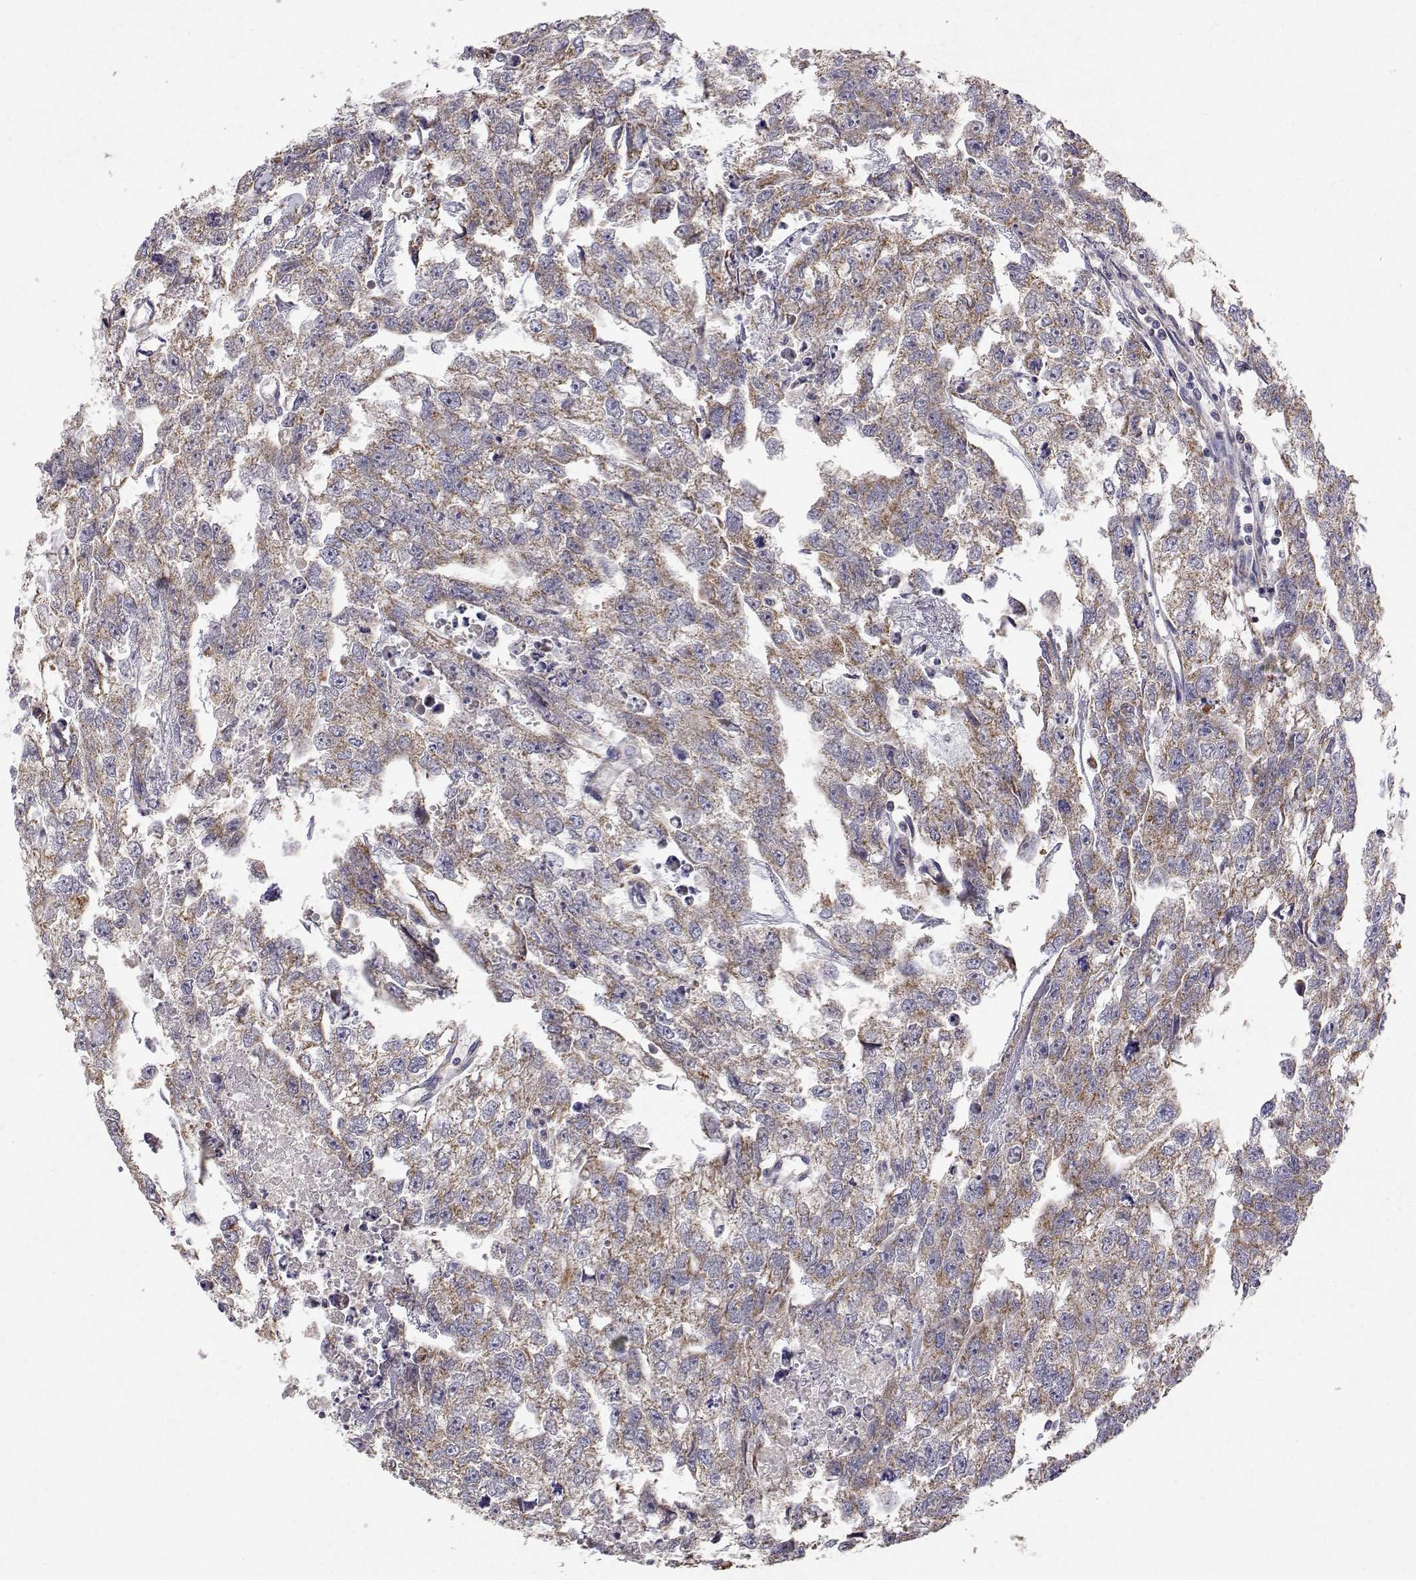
{"staining": {"intensity": "weak", "quantity": "25%-75%", "location": "cytoplasmic/membranous"}, "tissue": "testis cancer", "cell_type": "Tumor cells", "image_type": "cancer", "snomed": [{"axis": "morphology", "description": "Carcinoma, Embryonal, NOS"}, {"axis": "morphology", "description": "Teratoma, malignant, NOS"}, {"axis": "topography", "description": "Testis"}], "caption": "Teratoma (malignant) (testis) tissue shows weak cytoplasmic/membranous staining in about 25%-75% of tumor cells", "gene": "MRPL3", "patient": {"sex": "male", "age": 44}}